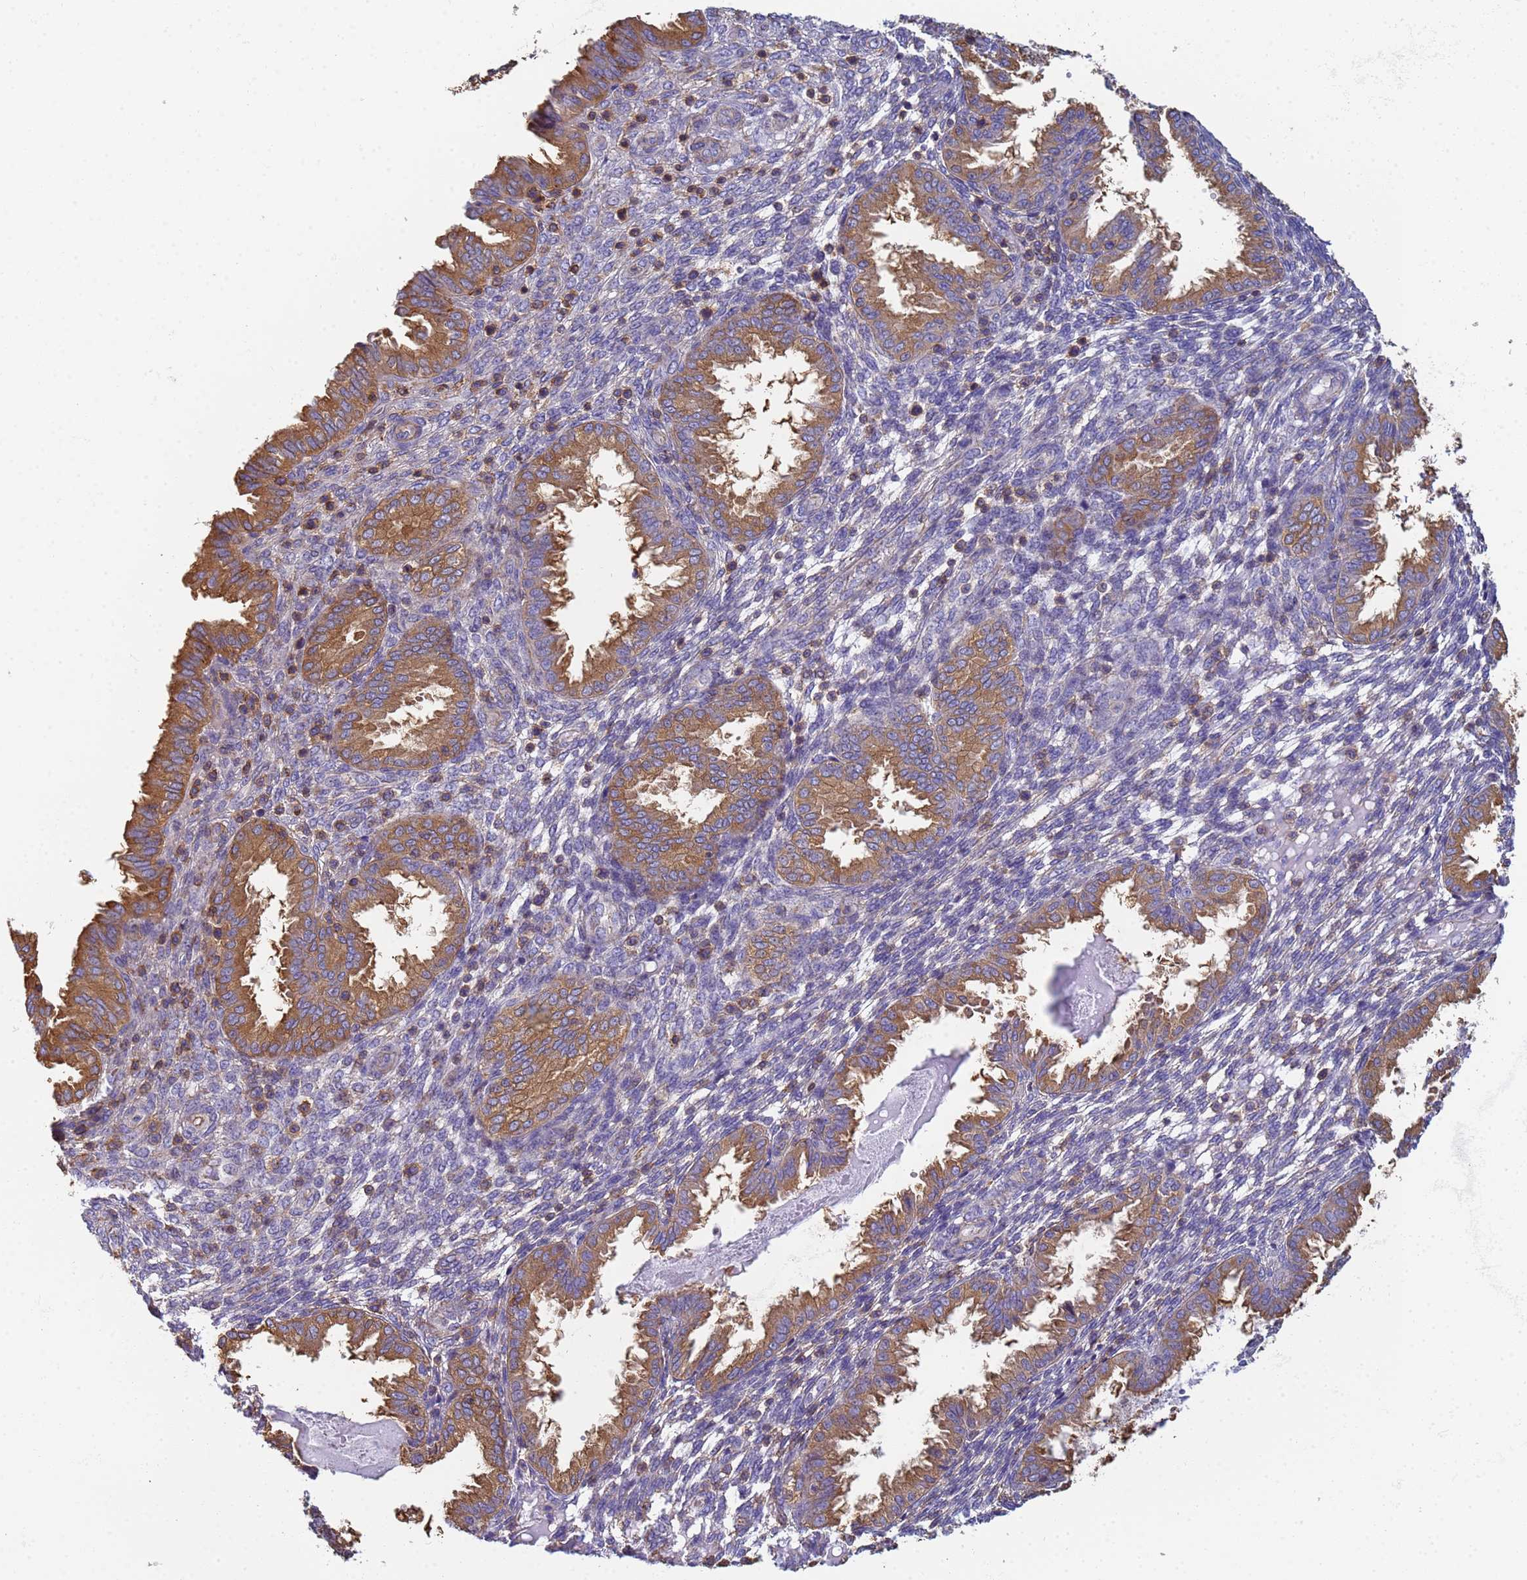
{"staining": {"intensity": "negative", "quantity": "none", "location": "none"}, "tissue": "endometrium", "cell_type": "Cells in endometrial stroma", "image_type": "normal", "snomed": [{"axis": "morphology", "description": "Normal tissue, NOS"}, {"axis": "topography", "description": "Endometrium"}], "caption": "High magnification brightfield microscopy of benign endometrium stained with DAB (brown) and counterstained with hematoxylin (blue): cells in endometrial stroma show no significant expression. Brightfield microscopy of immunohistochemistry (IHC) stained with DAB (brown) and hematoxylin (blue), captured at high magnification.", "gene": "ZNG1A", "patient": {"sex": "female", "age": 33}}